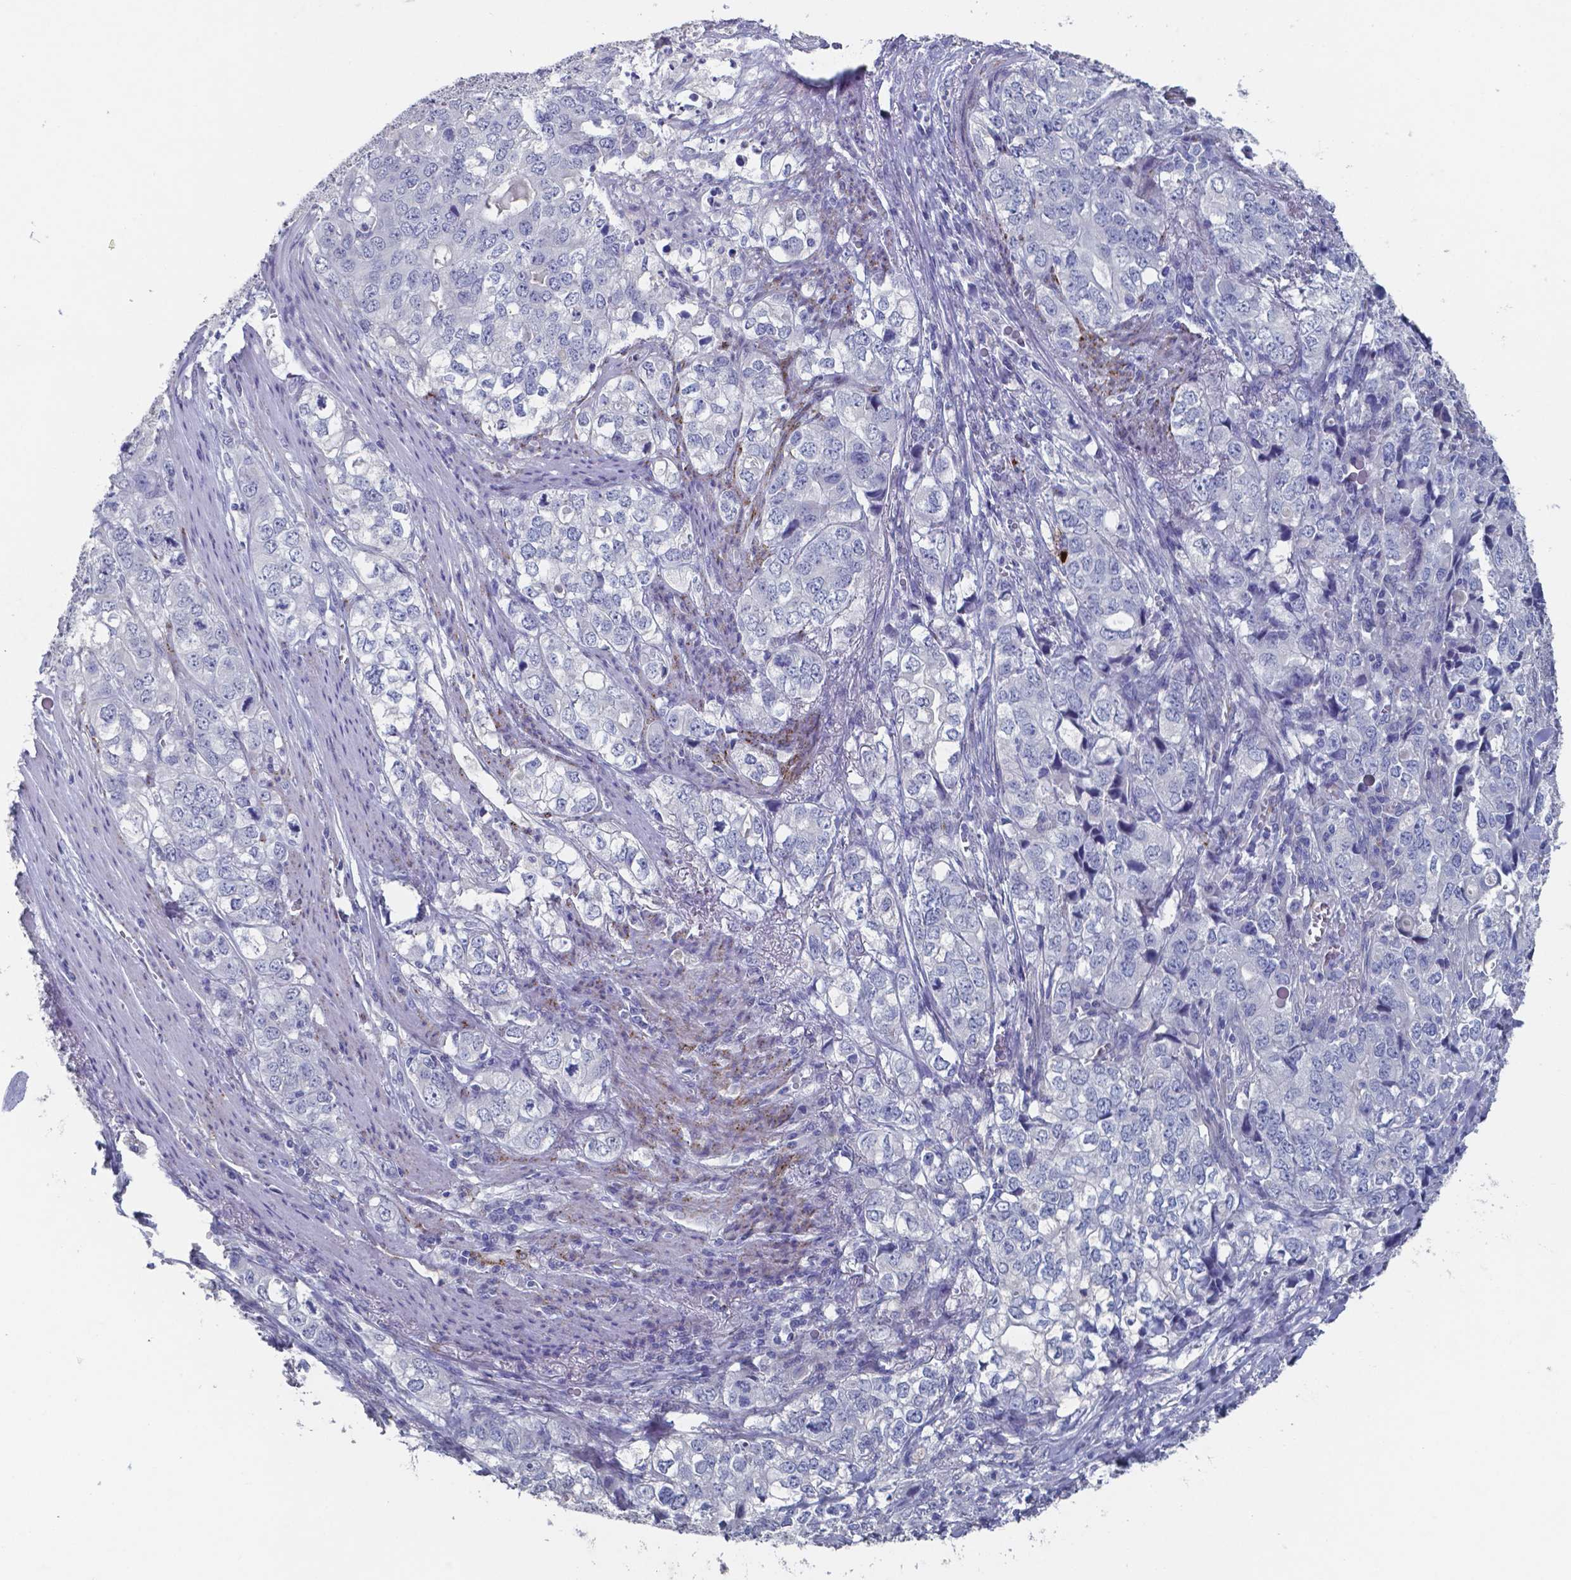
{"staining": {"intensity": "negative", "quantity": "none", "location": "none"}, "tissue": "stomach cancer", "cell_type": "Tumor cells", "image_type": "cancer", "snomed": [{"axis": "morphology", "description": "Adenocarcinoma, NOS"}, {"axis": "topography", "description": "Stomach, lower"}], "caption": "Adenocarcinoma (stomach) was stained to show a protein in brown. There is no significant positivity in tumor cells.", "gene": "PLA2R1", "patient": {"sex": "female", "age": 72}}